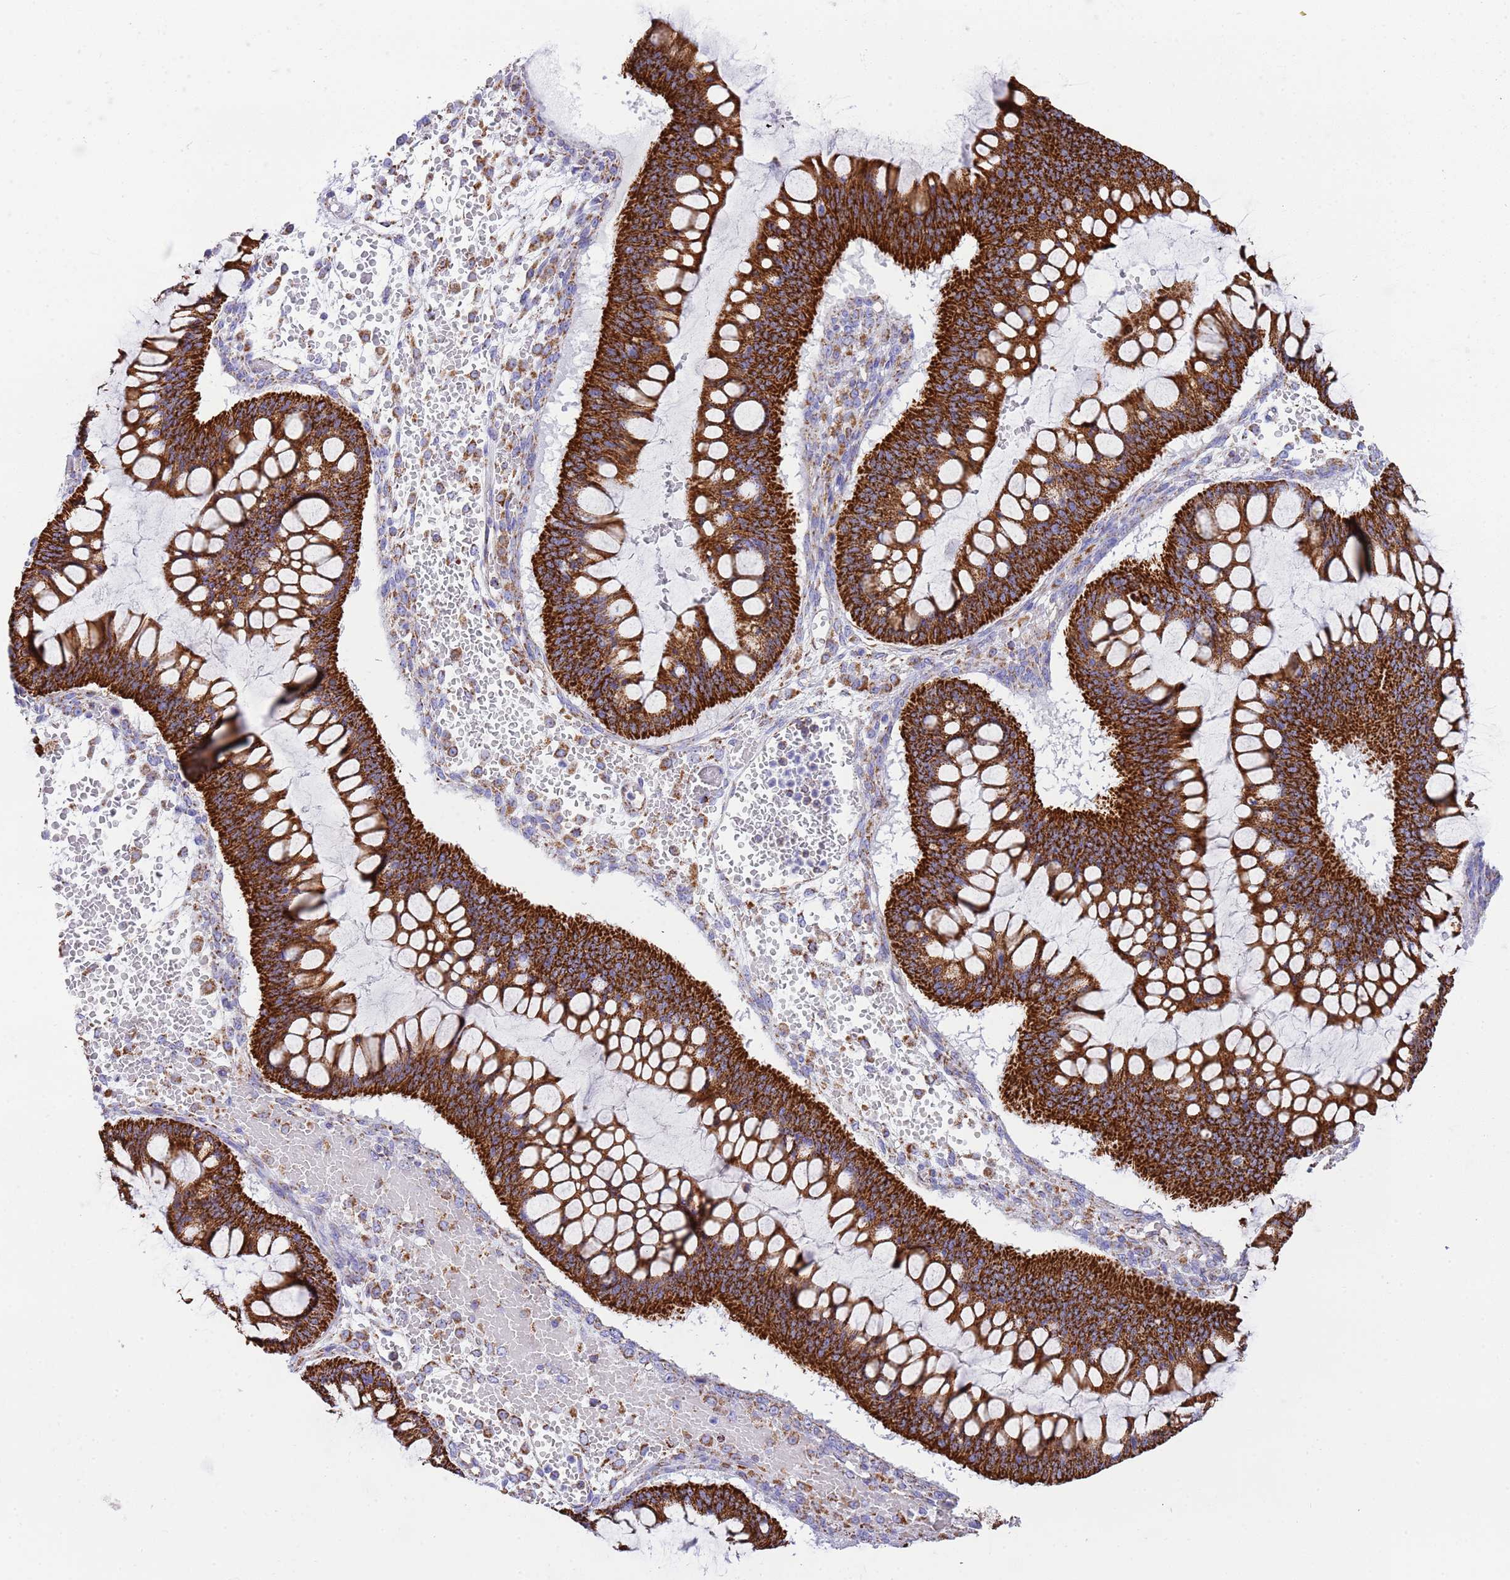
{"staining": {"intensity": "strong", "quantity": ">75%", "location": "cytoplasmic/membranous"}, "tissue": "ovarian cancer", "cell_type": "Tumor cells", "image_type": "cancer", "snomed": [{"axis": "morphology", "description": "Cystadenocarcinoma, mucinous, NOS"}, {"axis": "topography", "description": "Ovary"}], "caption": "An image of ovarian cancer (mucinous cystadenocarcinoma) stained for a protein displays strong cytoplasmic/membranous brown staining in tumor cells.", "gene": "SUCLG2", "patient": {"sex": "female", "age": 73}}